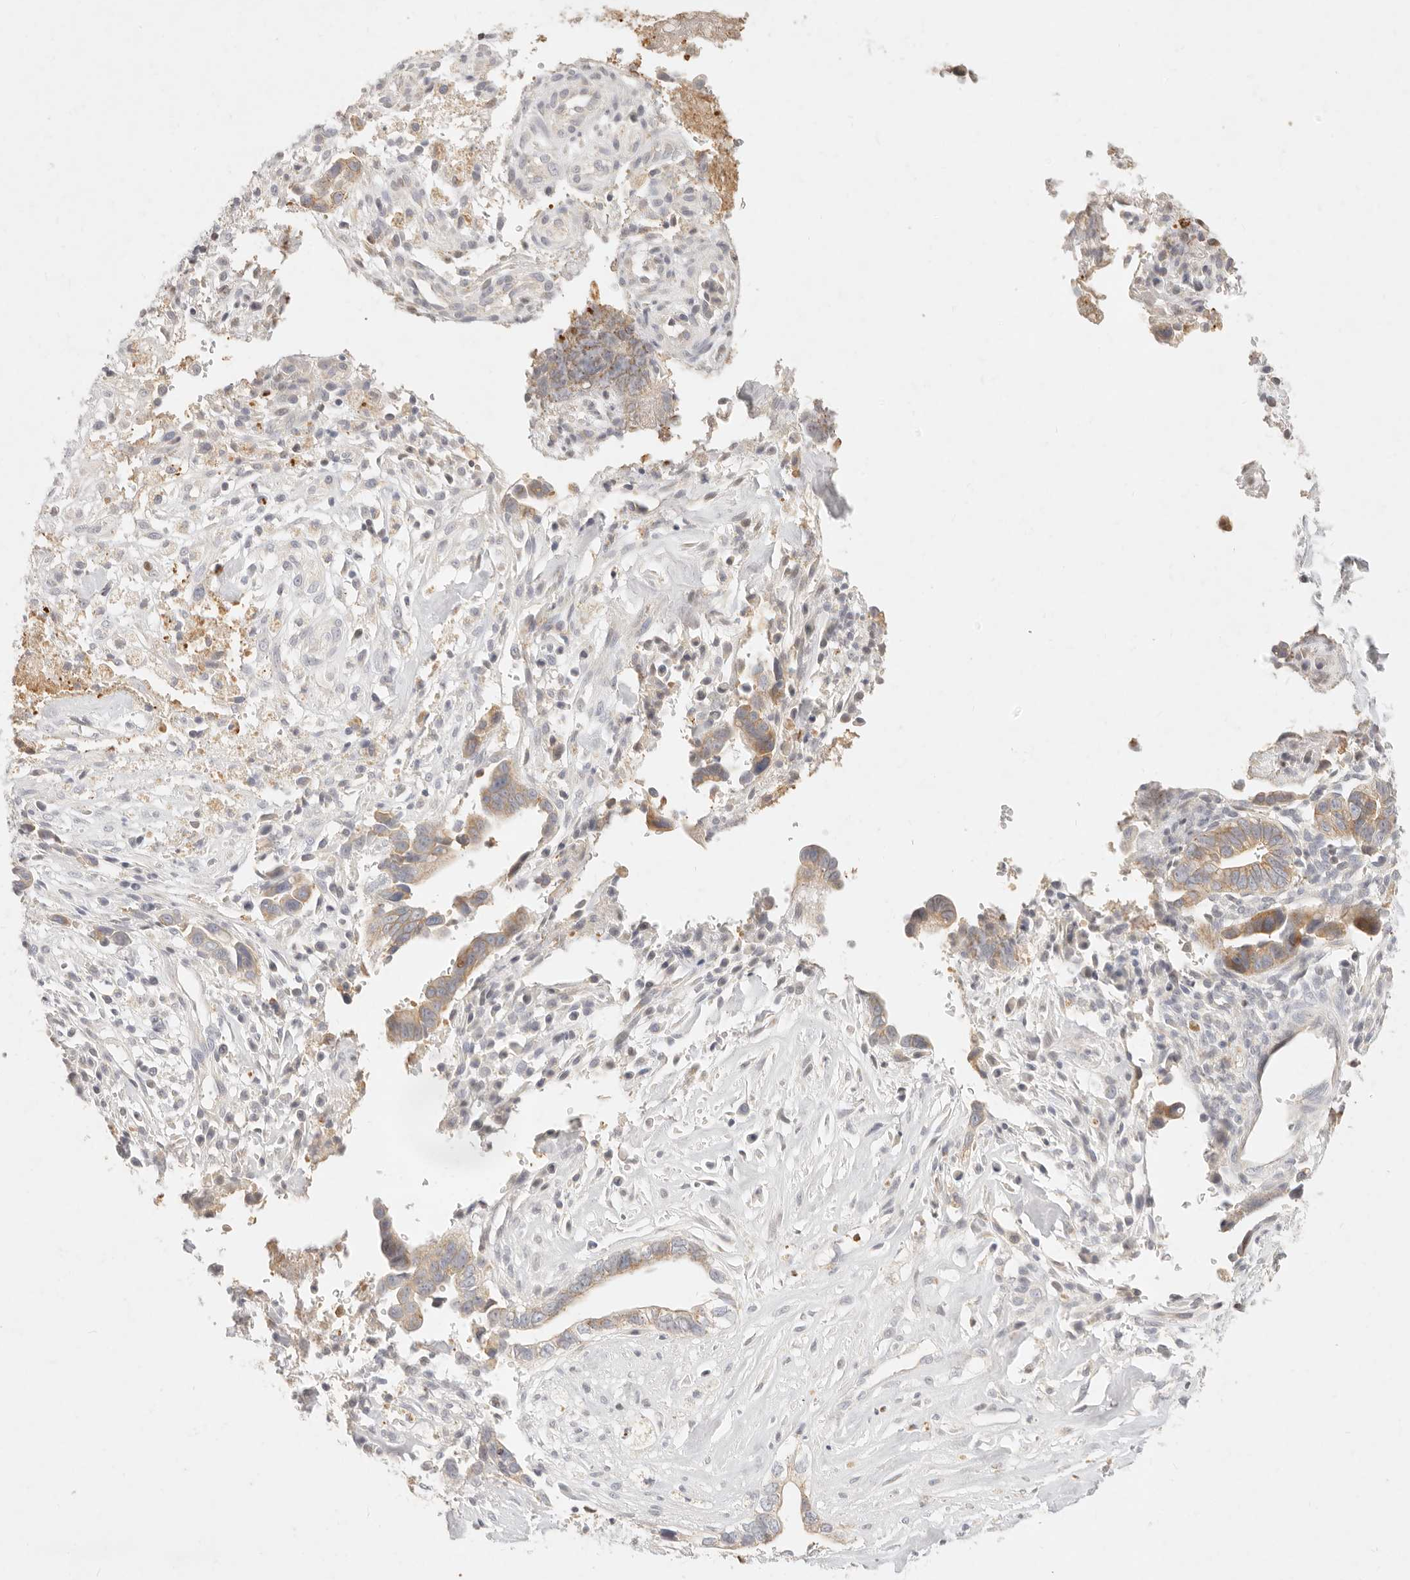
{"staining": {"intensity": "moderate", "quantity": ">75%", "location": "cytoplasmic/membranous"}, "tissue": "liver cancer", "cell_type": "Tumor cells", "image_type": "cancer", "snomed": [{"axis": "morphology", "description": "Cholangiocarcinoma"}, {"axis": "topography", "description": "Liver"}], "caption": "Human cholangiocarcinoma (liver) stained with a brown dye demonstrates moderate cytoplasmic/membranous positive staining in approximately >75% of tumor cells.", "gene": "ASCL3", "patient": {"sex": "female", "age": 79}}